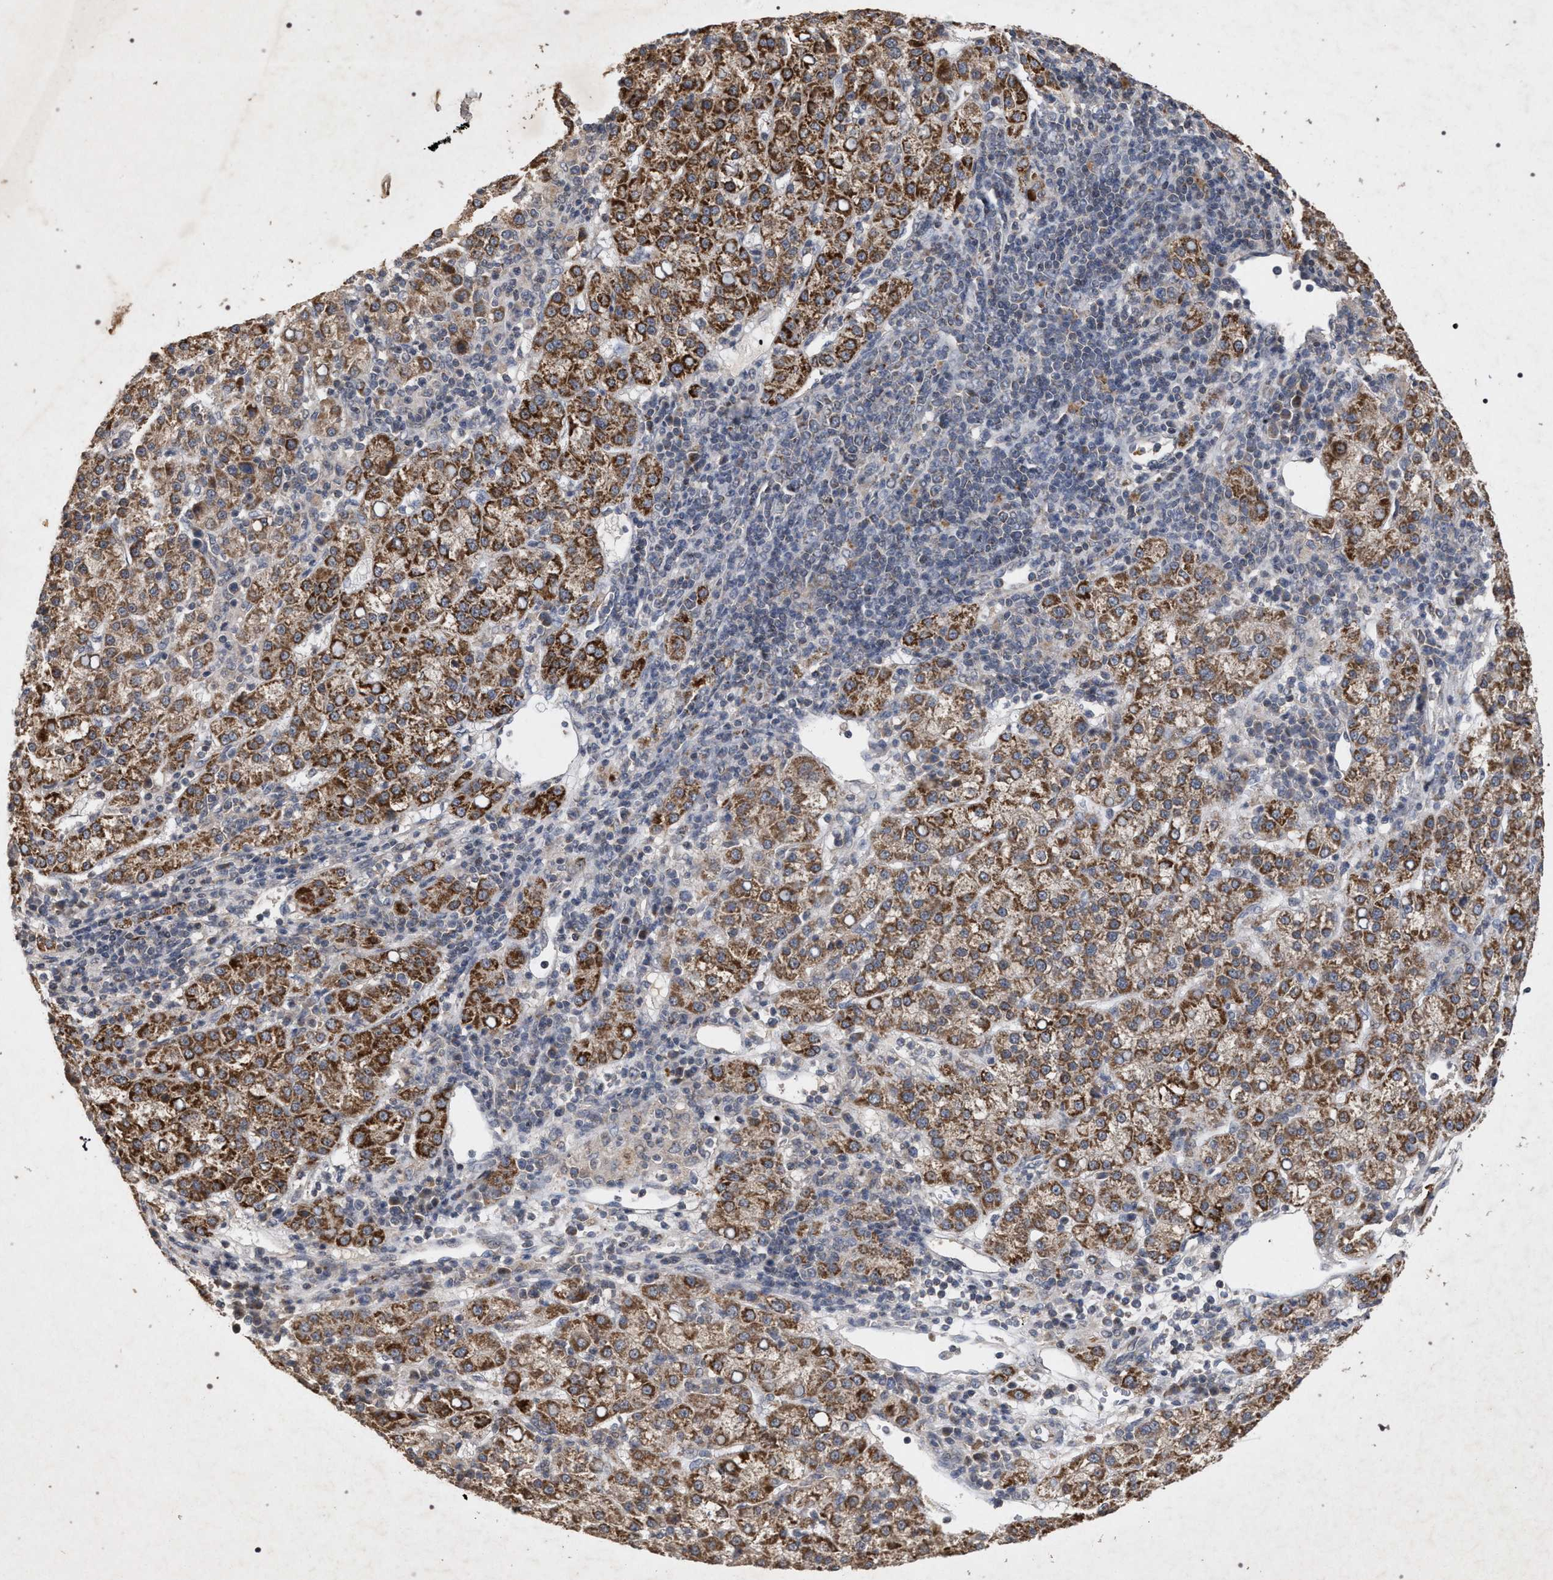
{"staining": {"intensity": "strong", "quantity": ">75%", "location": "cytoplasmic/membranous"}, "tissue": "liver cancer", "cell_type": "Tumor cells", "image_type": "cancer", "snomed": [{"axis": "morphology", "description": "Carcinoma, Hepatocellular, NOS"}, {"axis": "topography", "description": "Liver"}], "caption": "Liver cancer stained for a protein (brown) reveals strong cytoplasmic/membranous positive positivity in about >75% of tumor cells.", "gene": "PKD2L1", "patient": {"sex": "female", "age": 58}}